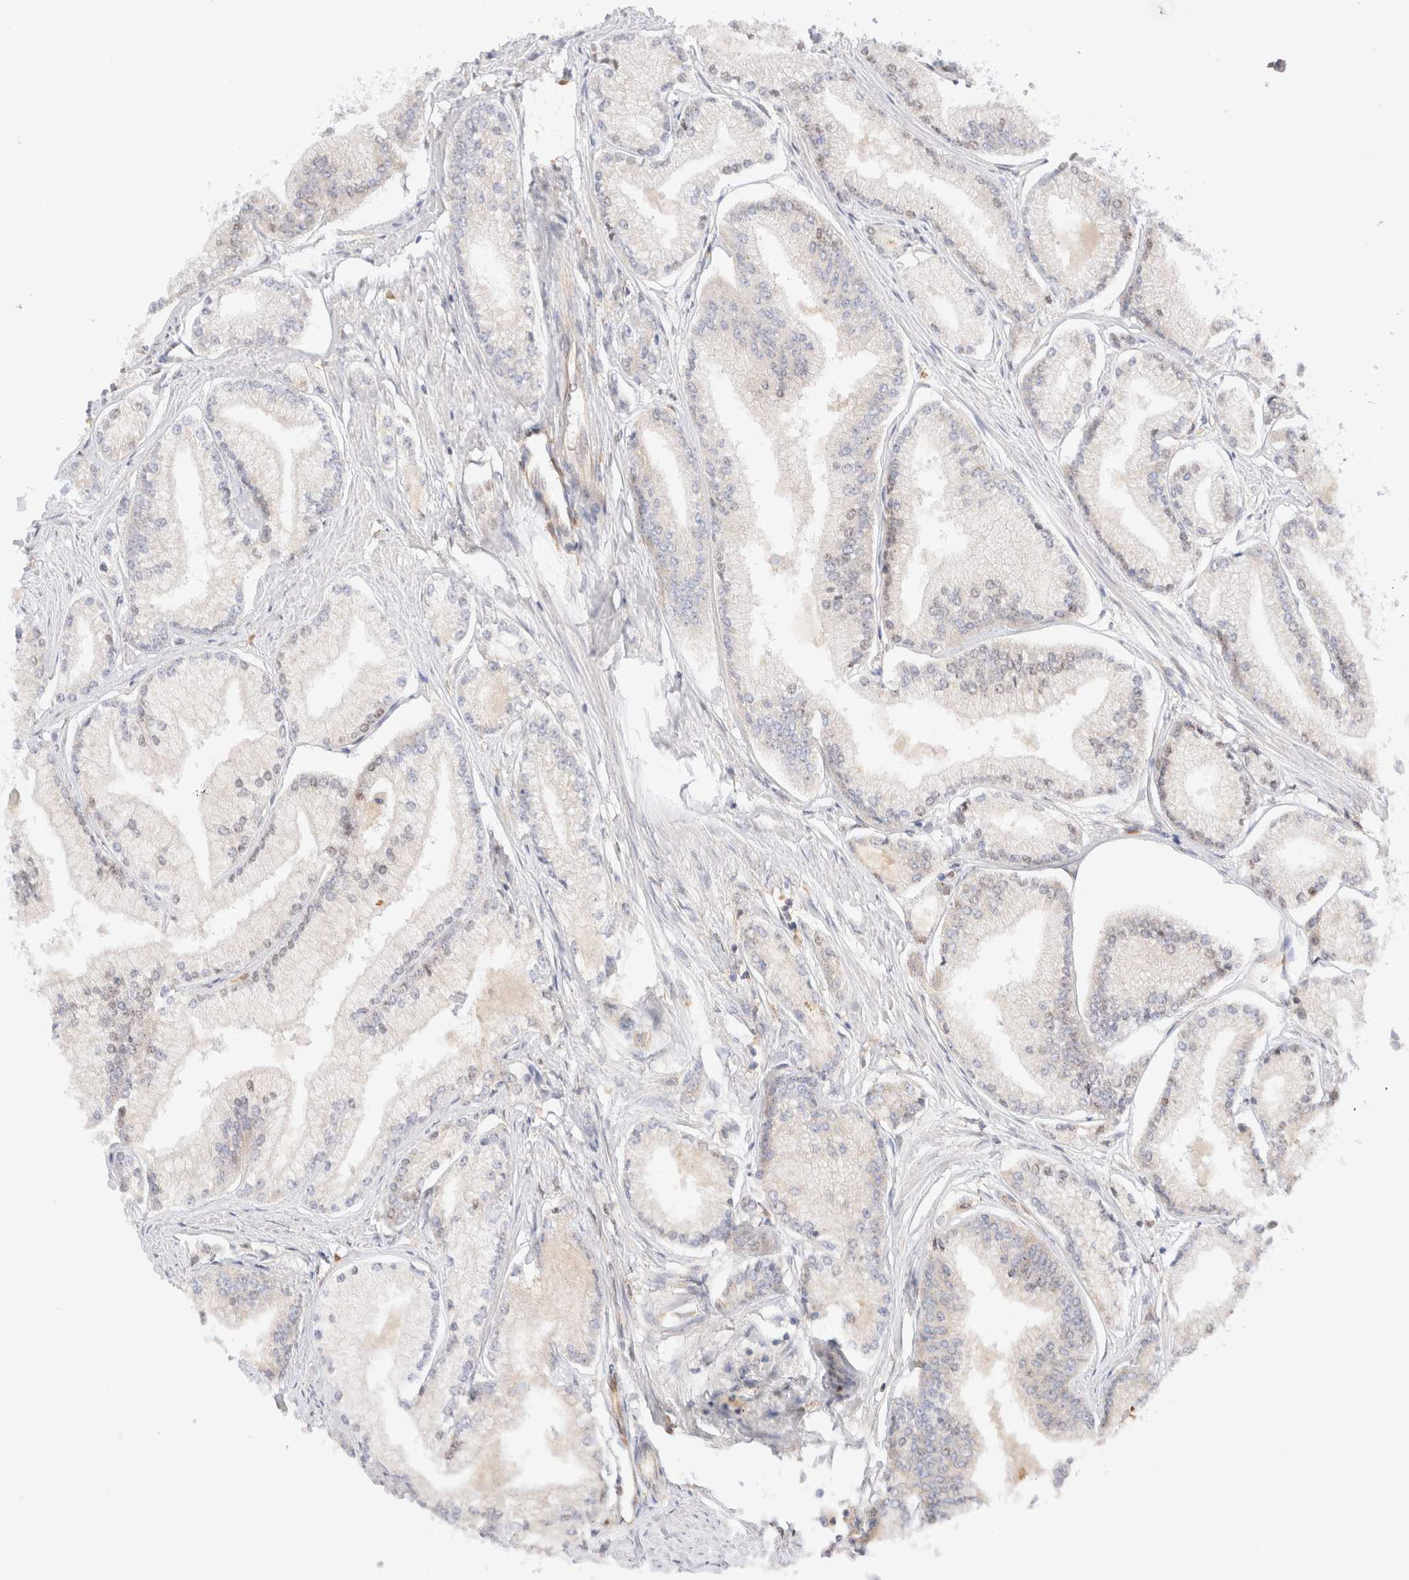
{"staining": {"intensity": "negative", "quantity": "none", "location": "none"}, "tissue": "prostate cancer", "cell_type": "Tumor cells", "image_type": "cancer", "snomed": [{"axis": "morphology", "description": "Adenocarcinoma, Low grade"}, {"axis": "topography", "description": "Prostate"}], "caption": "DAB immunohistochemical staining of prostate cancer (low-grade adenocarcinoma) reveals no significant expression in tumor cells.", "gene": "RABEP1", "patient": {"sex": "male", "age": 52}}